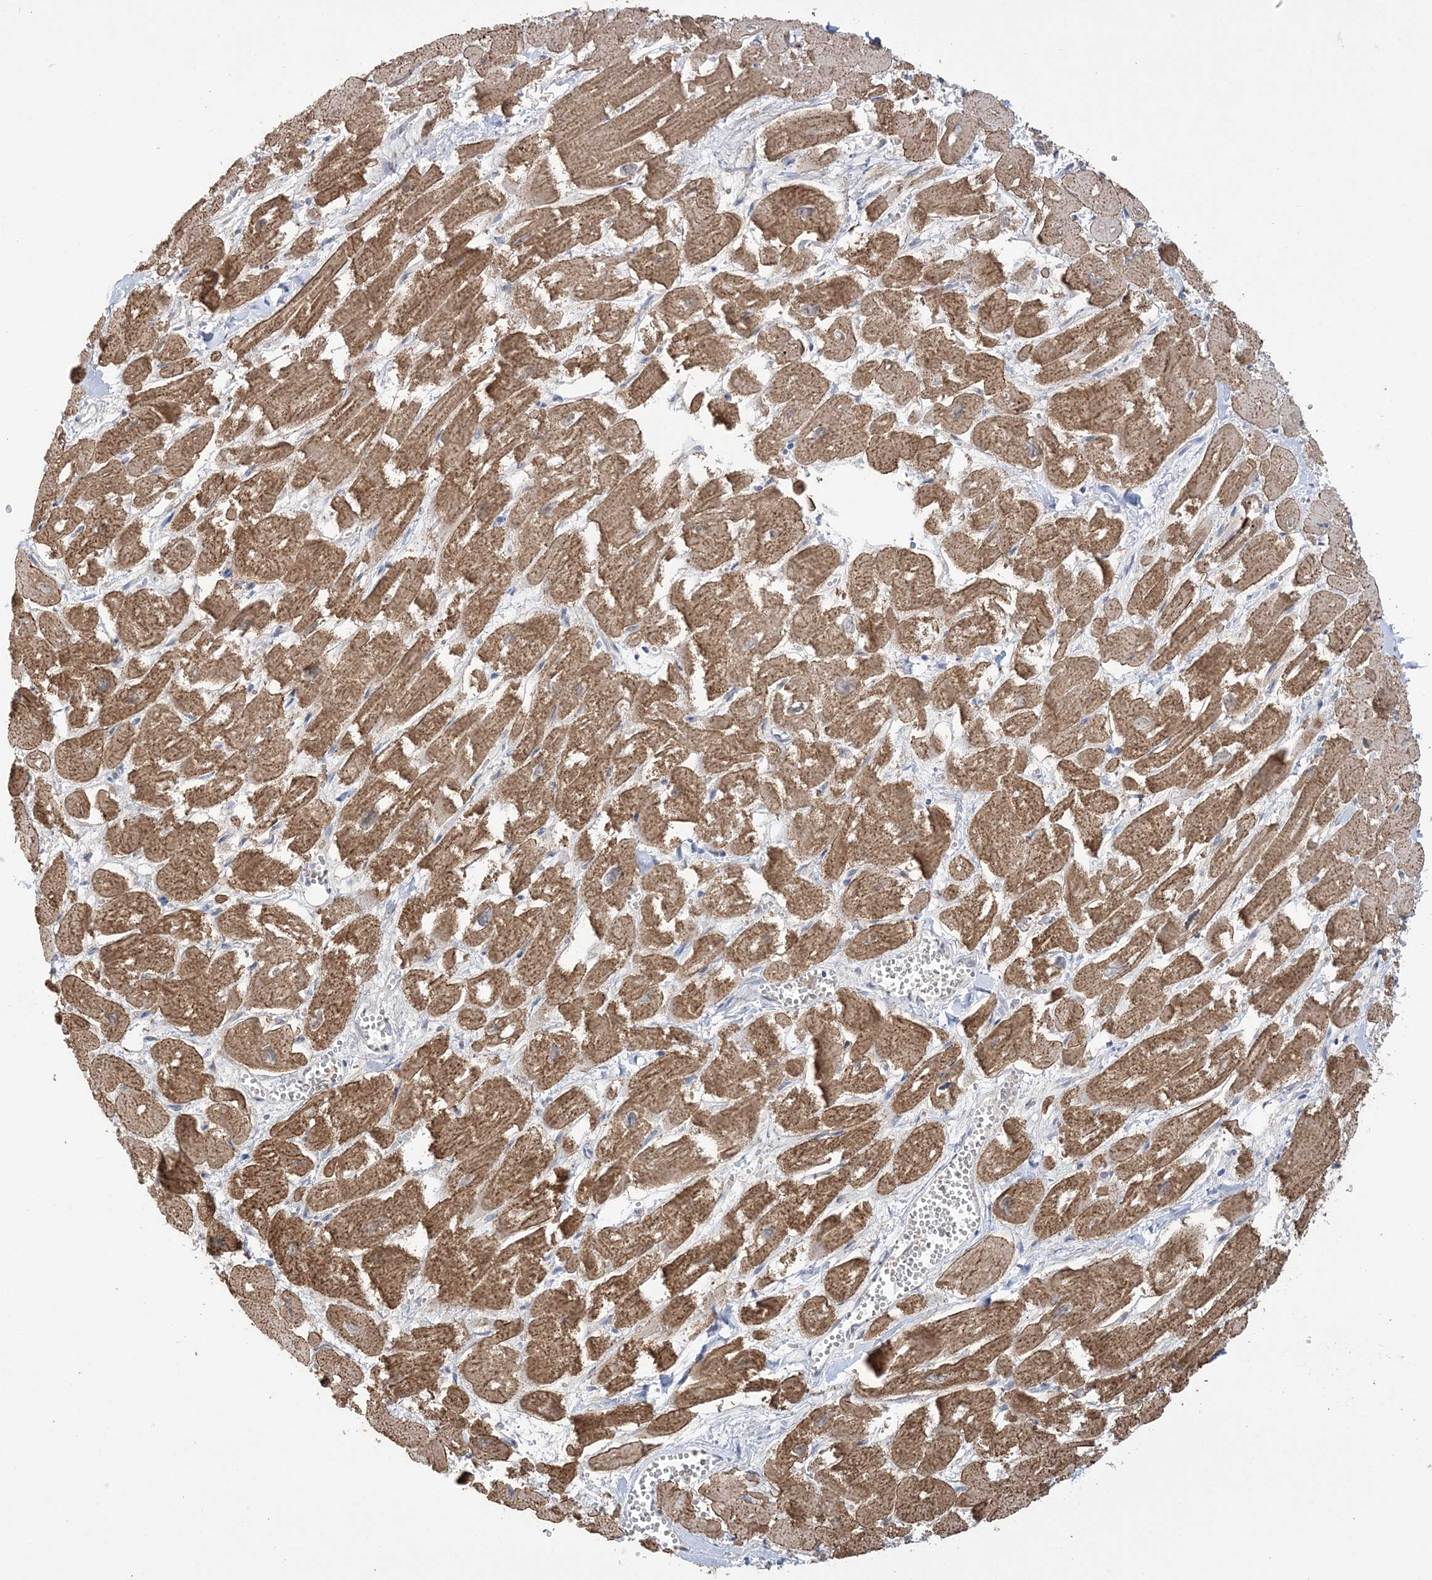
{"staining": {"intensity": "moderate", "quantity": ">75%", "location": "cytoplasmic/membranous"}, "tissue": "heart muscle", "cell_type": "Cardiomyocytes", "image_type": "normal", "snomed": [{"axis": "morphology", "description": "Normal tissue, NOS"}, {"axis": "topography", "description": "Heart"}], "caption": "A medium amount of moderate cytoplasmic/membranous staining is identified in about >75% of cardiomyocytes in unremarkable heart muscle.", "gene": "FARSB", "patient": {"sex": "male", "age": 54}}